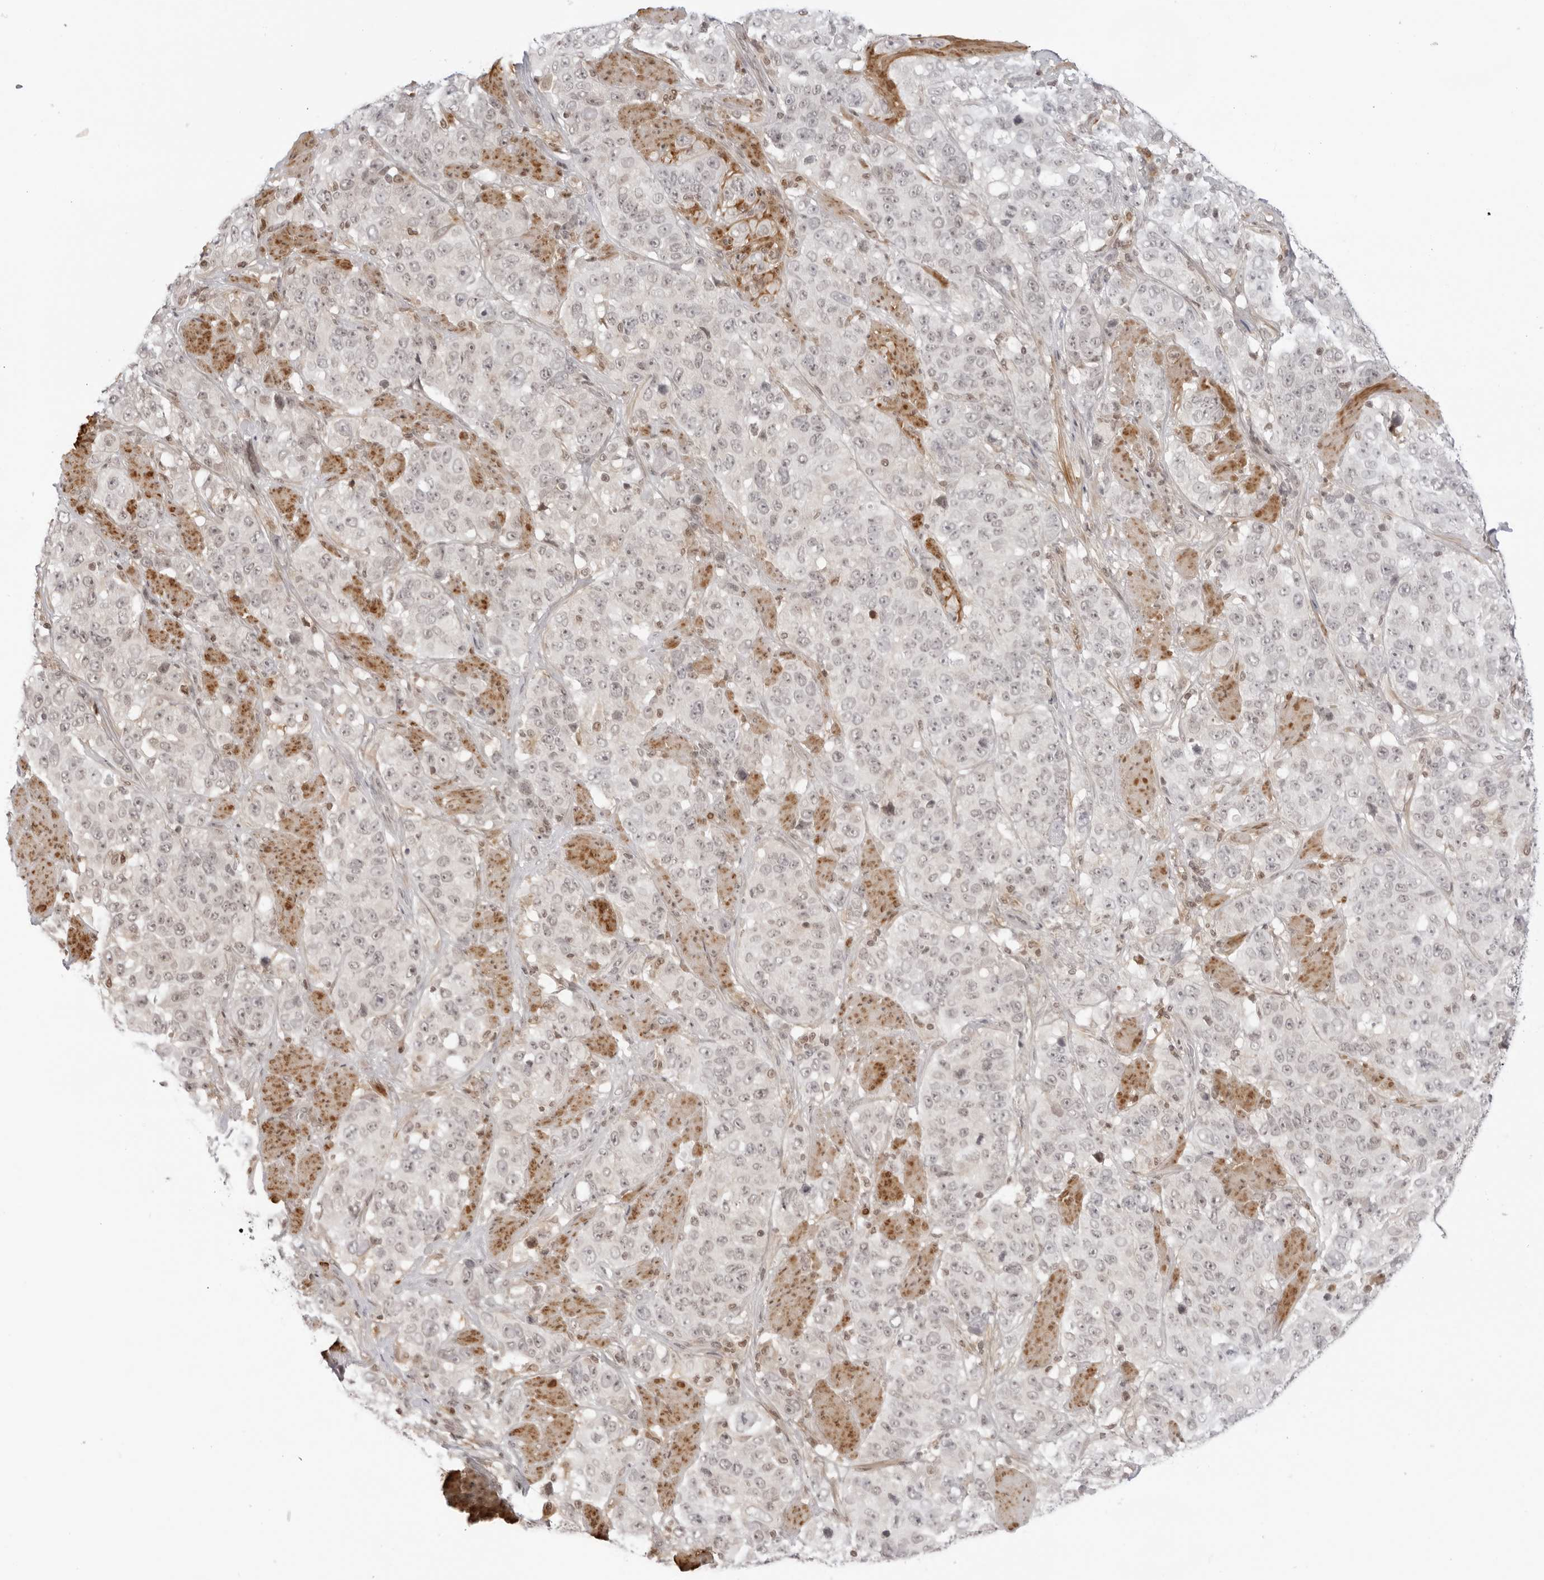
{"staining": {"intensity": "weak", "quantity": "<25%", "location": "nuclear"}, "tissue": "stomach cancer", "cell_type": "Tumor cells", "image_type": "cancer", "snomed": [{"axis": "morphology", "description": "Adenocarcinoma, NOS"}, {"axis": "topography", "description": "Stomach"}], "caption": "Tumor cells show no significant protein positivity in adenocarcinoma (stomach).", "gene": "RNF146", "patient": {"sex": "male", "age": 48}}